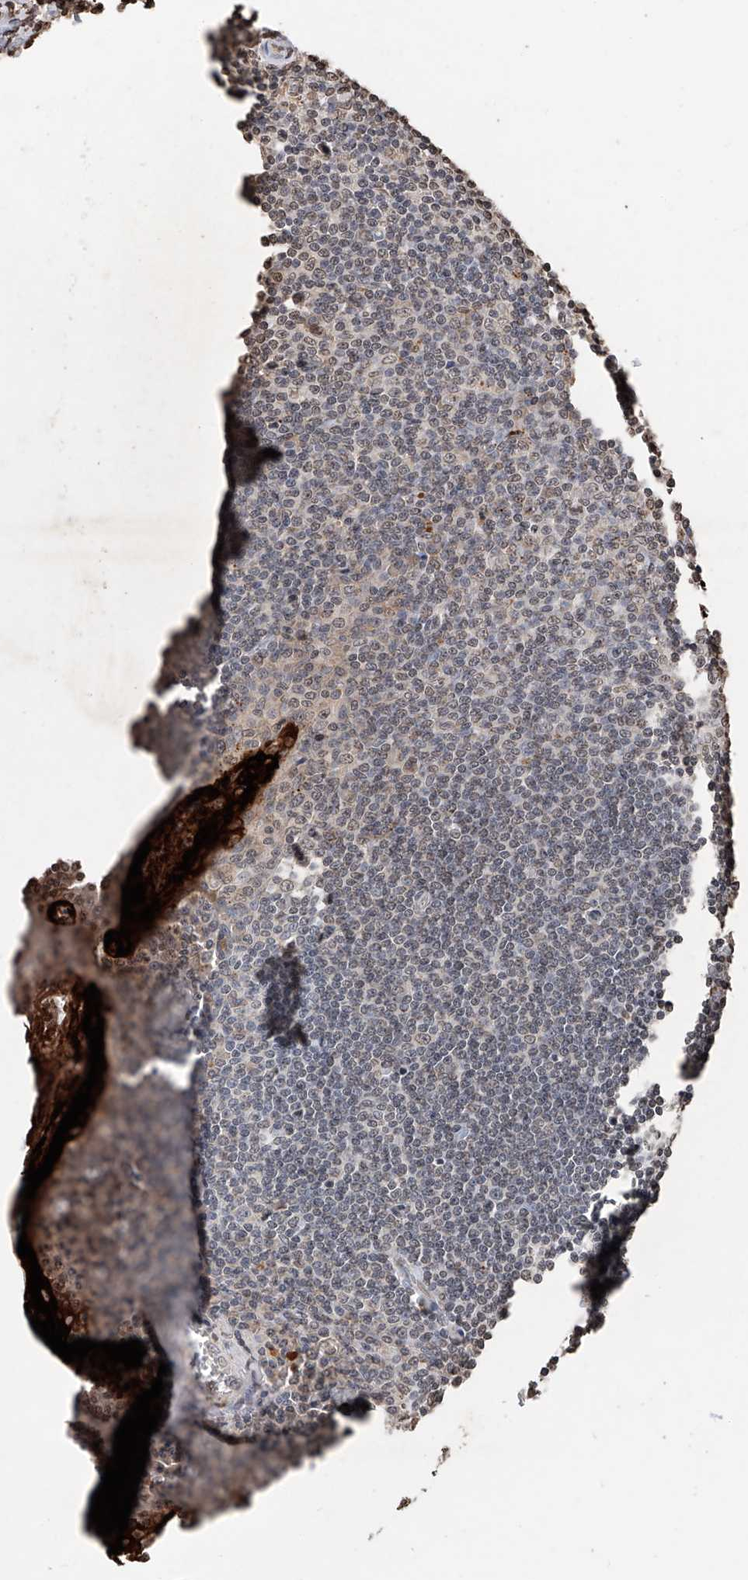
{"staining": {"intensity": "negative", "quantity": "none", "location": "none"}, "tissue": "tonsil", "cell_type": "Germinal center cells", "image_type": "normal", "snomed": [{"axis": "morphology", "description": "Normal tissue, NOS"}, {"axis": "topography", "description": "Tonsil"}], "caption": "Germinal center cells are negative for protein expression in normal human tonsil. (DAB immunohistochemistry (IHC), high magnification).", "gene": "RP9", "patient": {"sex": "male", "age": 27}}